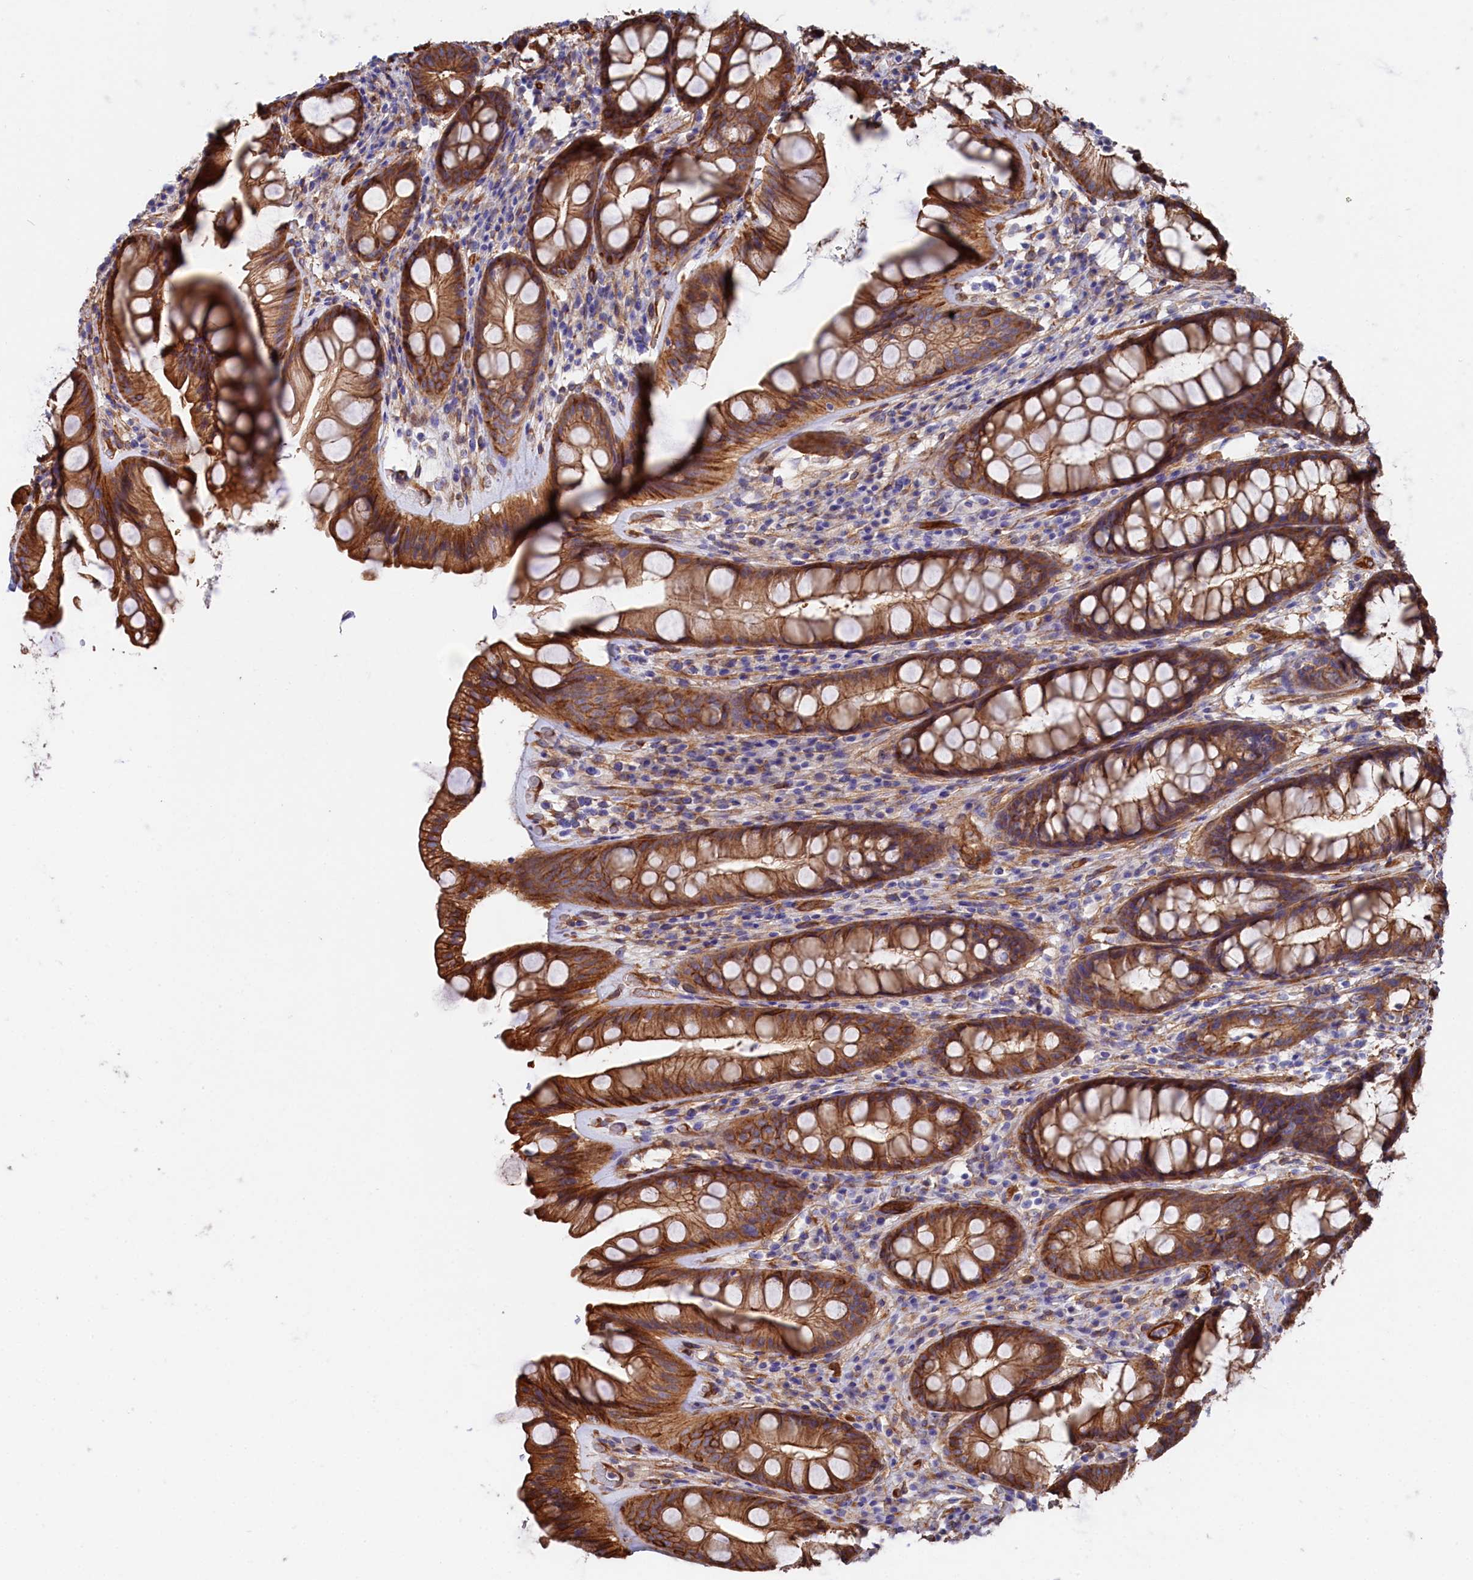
{"staining": {"intensity": "strong", "quantity": ">75%", "location": "cytoplasmic/membranous"}, "tissue": "rectum", "cell_type": "Glandular cells", "image_type": "normal", "snomed": [{"axis": "morphology", "description": "Normal tissue, NOS"}, {"axis": "topography", "description": "Rectum"}], "caption": "IHC staining of benign rectum, which exhibits high levels of strong cytoplasmic/membranous expression in about >75% of glandular cells indicating strong cytoplasmic/membranous protein positivity. The staining was performed using DAB (3,3'-diaminobenzidine) (brown) for protein detection and nuclei were counterstained in hematoxylin (blue).", "gene": "TNKS1BP1", "patient": {"sex": "male", "age": 74}}